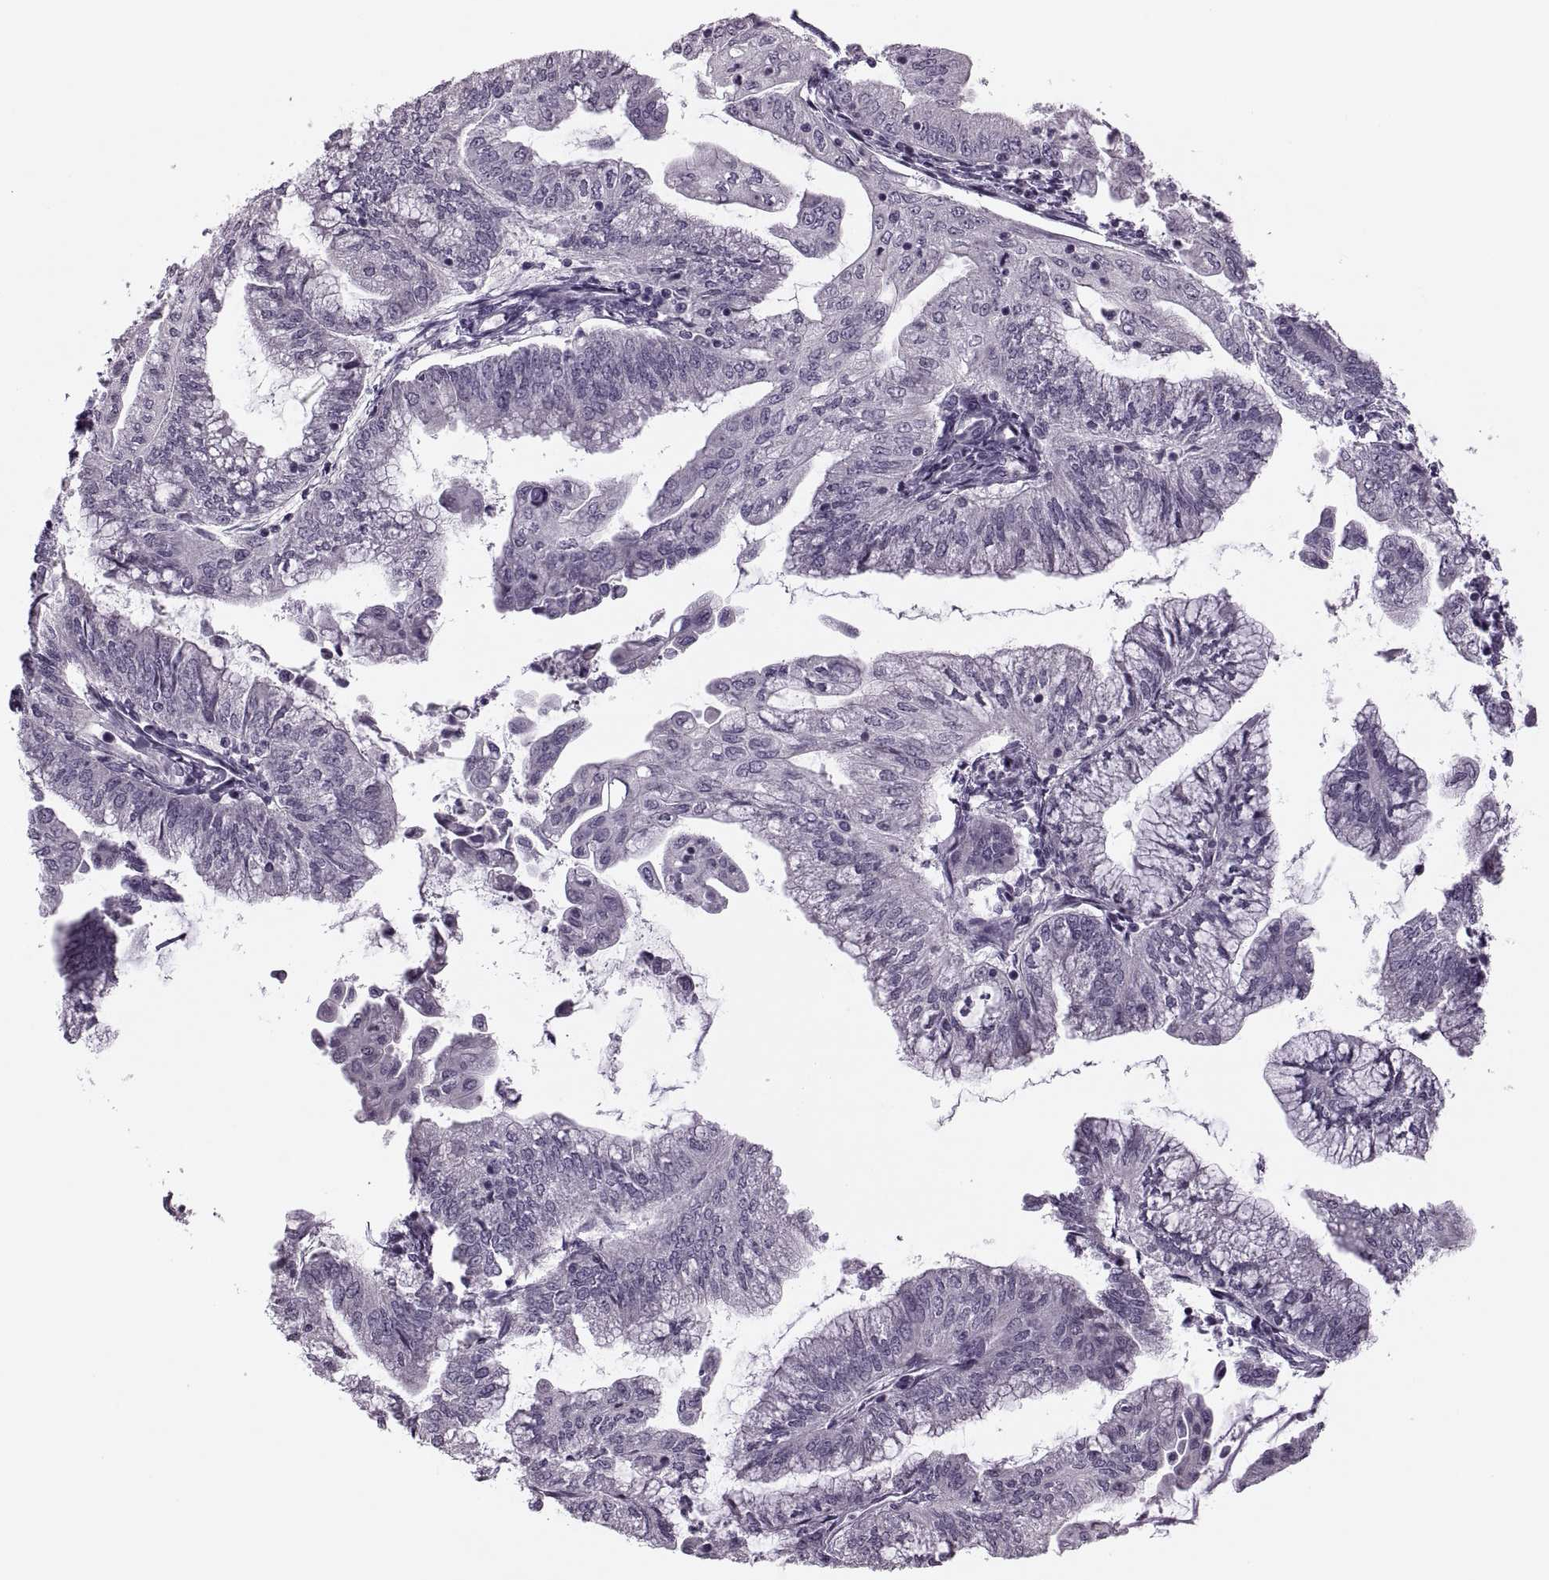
{"staining": {"intensity": "negative", "quantity": "none", "location": "none"}, "tissue": "endometrial cancer", "cell_type": "Tumor cells", "image_type": "cancer", "snomed": [{"axis": "morphology", "description": "Adenocarcinoma, NOS"}, {"axis": "topography", "description": "Endometrium"}], "caption": "IHC of endometrial cancer demonstrates no staining in tumor cells.", "gene": "PRSS54", "patient": {"sex": "female", "age": 55}}